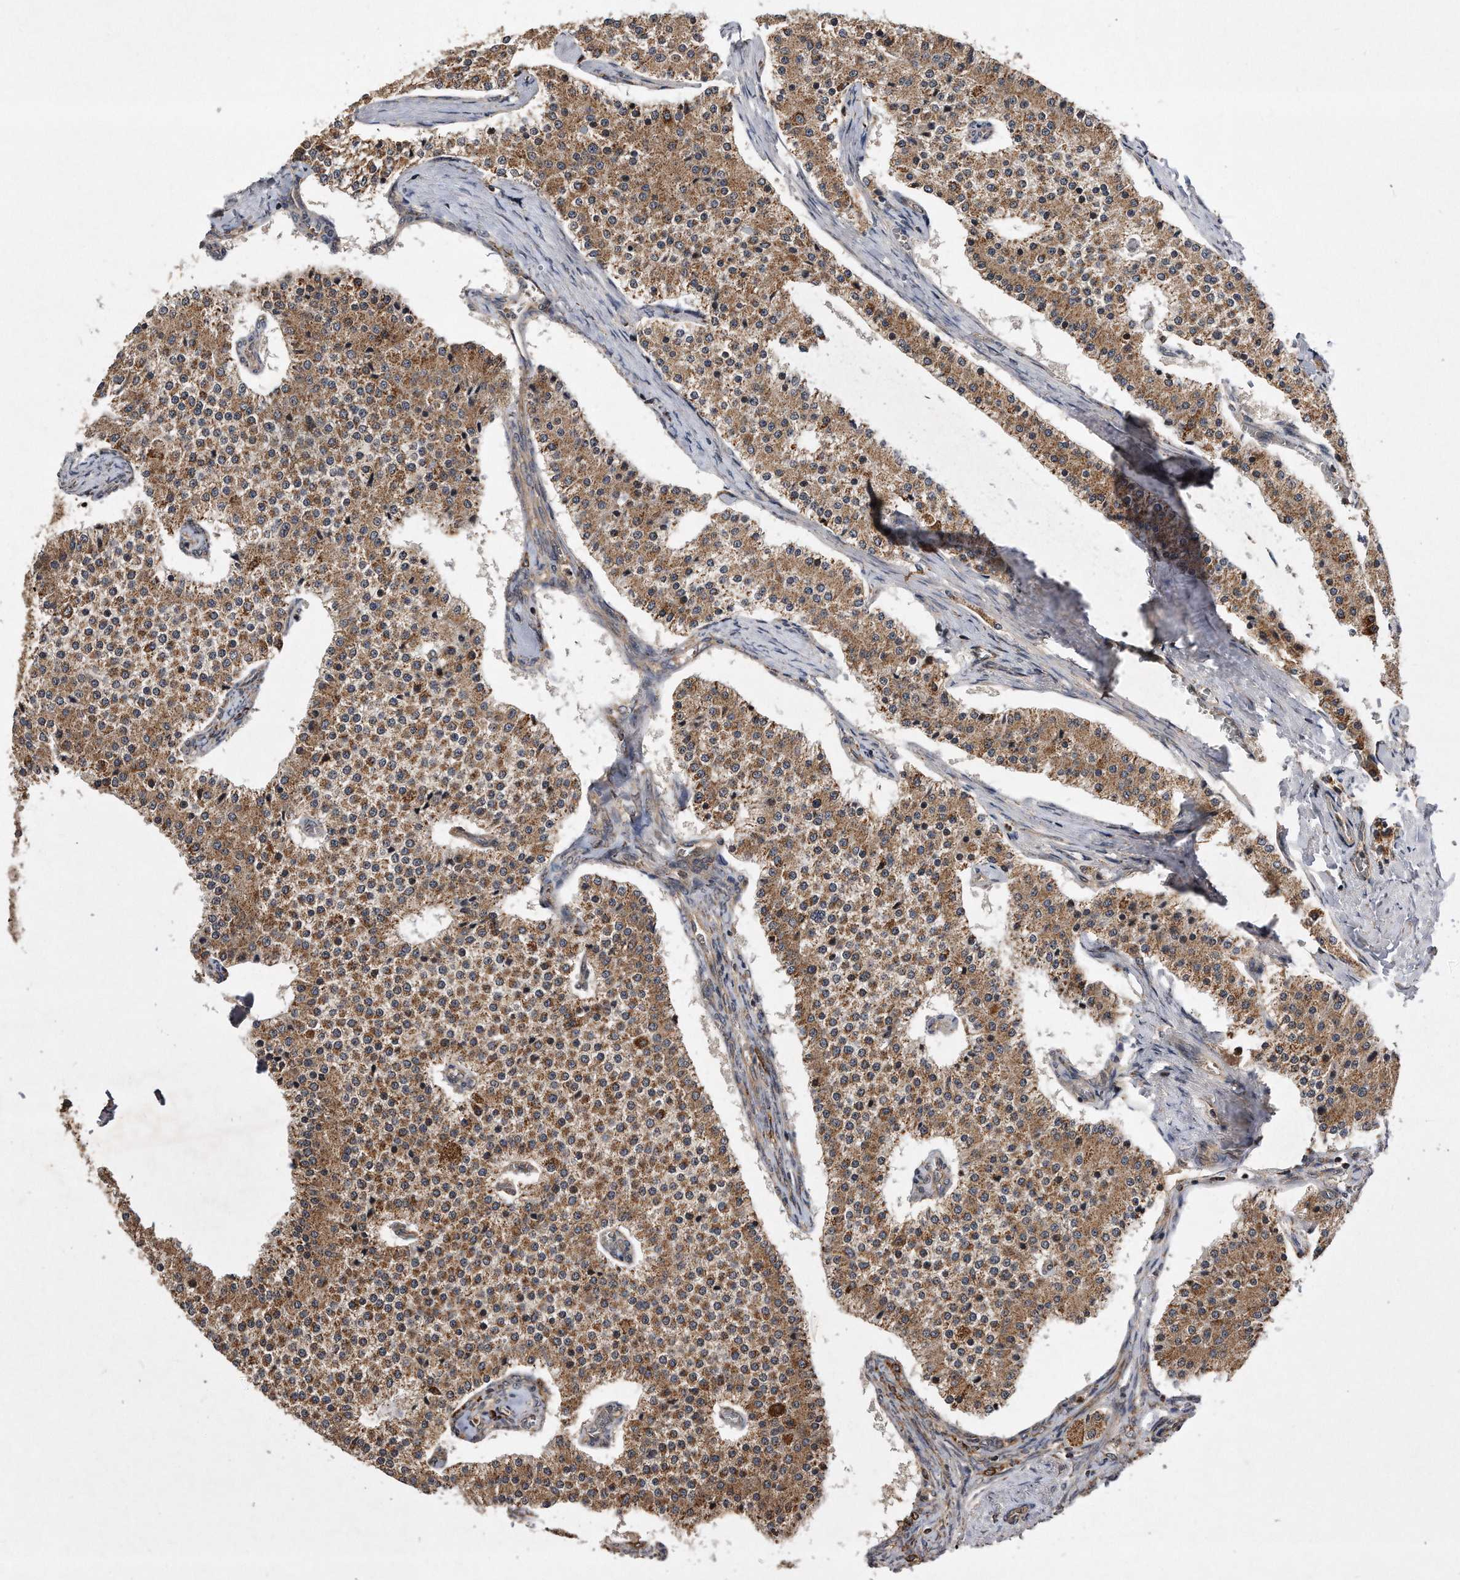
{"staining": {"intensity": "moderate", "quantity": ">75%", "location": "cytoplasmic/membranous"}, "tissue": "carcinoid", "cell_type": "Tumor cells", "image_type": "cancer", "snomed": [{"axis": "morphology", "description": "Carcinoid, malignant, NOS"}, {"axis": "topography", "description": "Colon"}], "caption": "Immunohistochemistry micrograph of neoplastic tissue: malignant carcinoid stained using immunohistochemistry exhibits medium levels of moderate protein expression localized specifically in the cytoplasmic/membranous of tumor cells, appearing as a cytoplasmic/membranous brown color.", "gene": "PPP5C", "patient": {"sex": "female", "age": 52}}